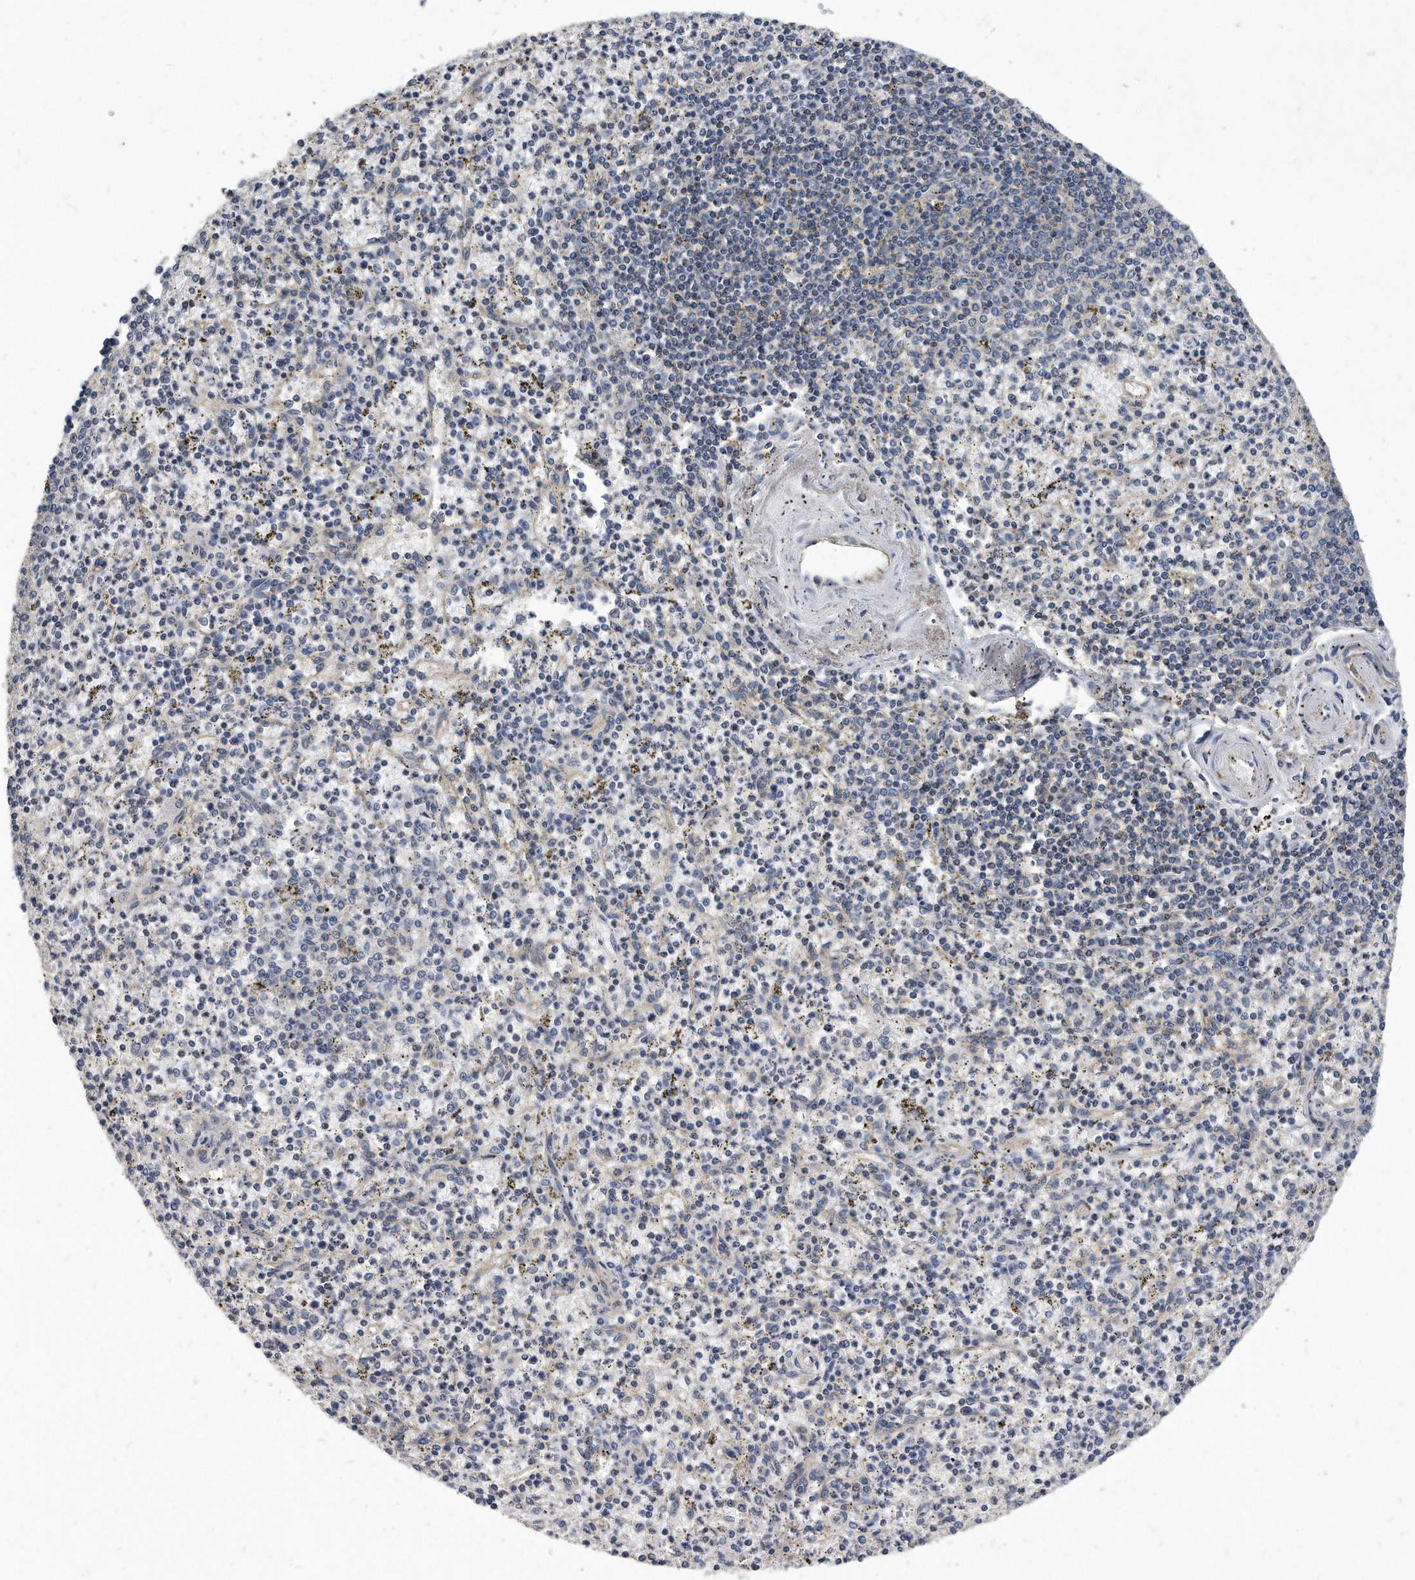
{"staining": {"intensity": "negative", "quantity": "none", "location": "none"}, "tissue": "spleen", "cell_type": "Cells in red pulp", "image_type": "normal", "snomed": [{"axis": "morphology", "description": "Normal tissue, NOS"}, {"axis": "topography", "description": "Spleen"}], "caption": "Cells in red pulp are negative for protein expression in normal human spleen. The staining is performed using DAB (3,3'-diaminobenzidine) brown chromogen with nuclei counter-stained in using hematoxylin.", "gene": "ATG5", "patient": {"sex": "male", "age": 72}}